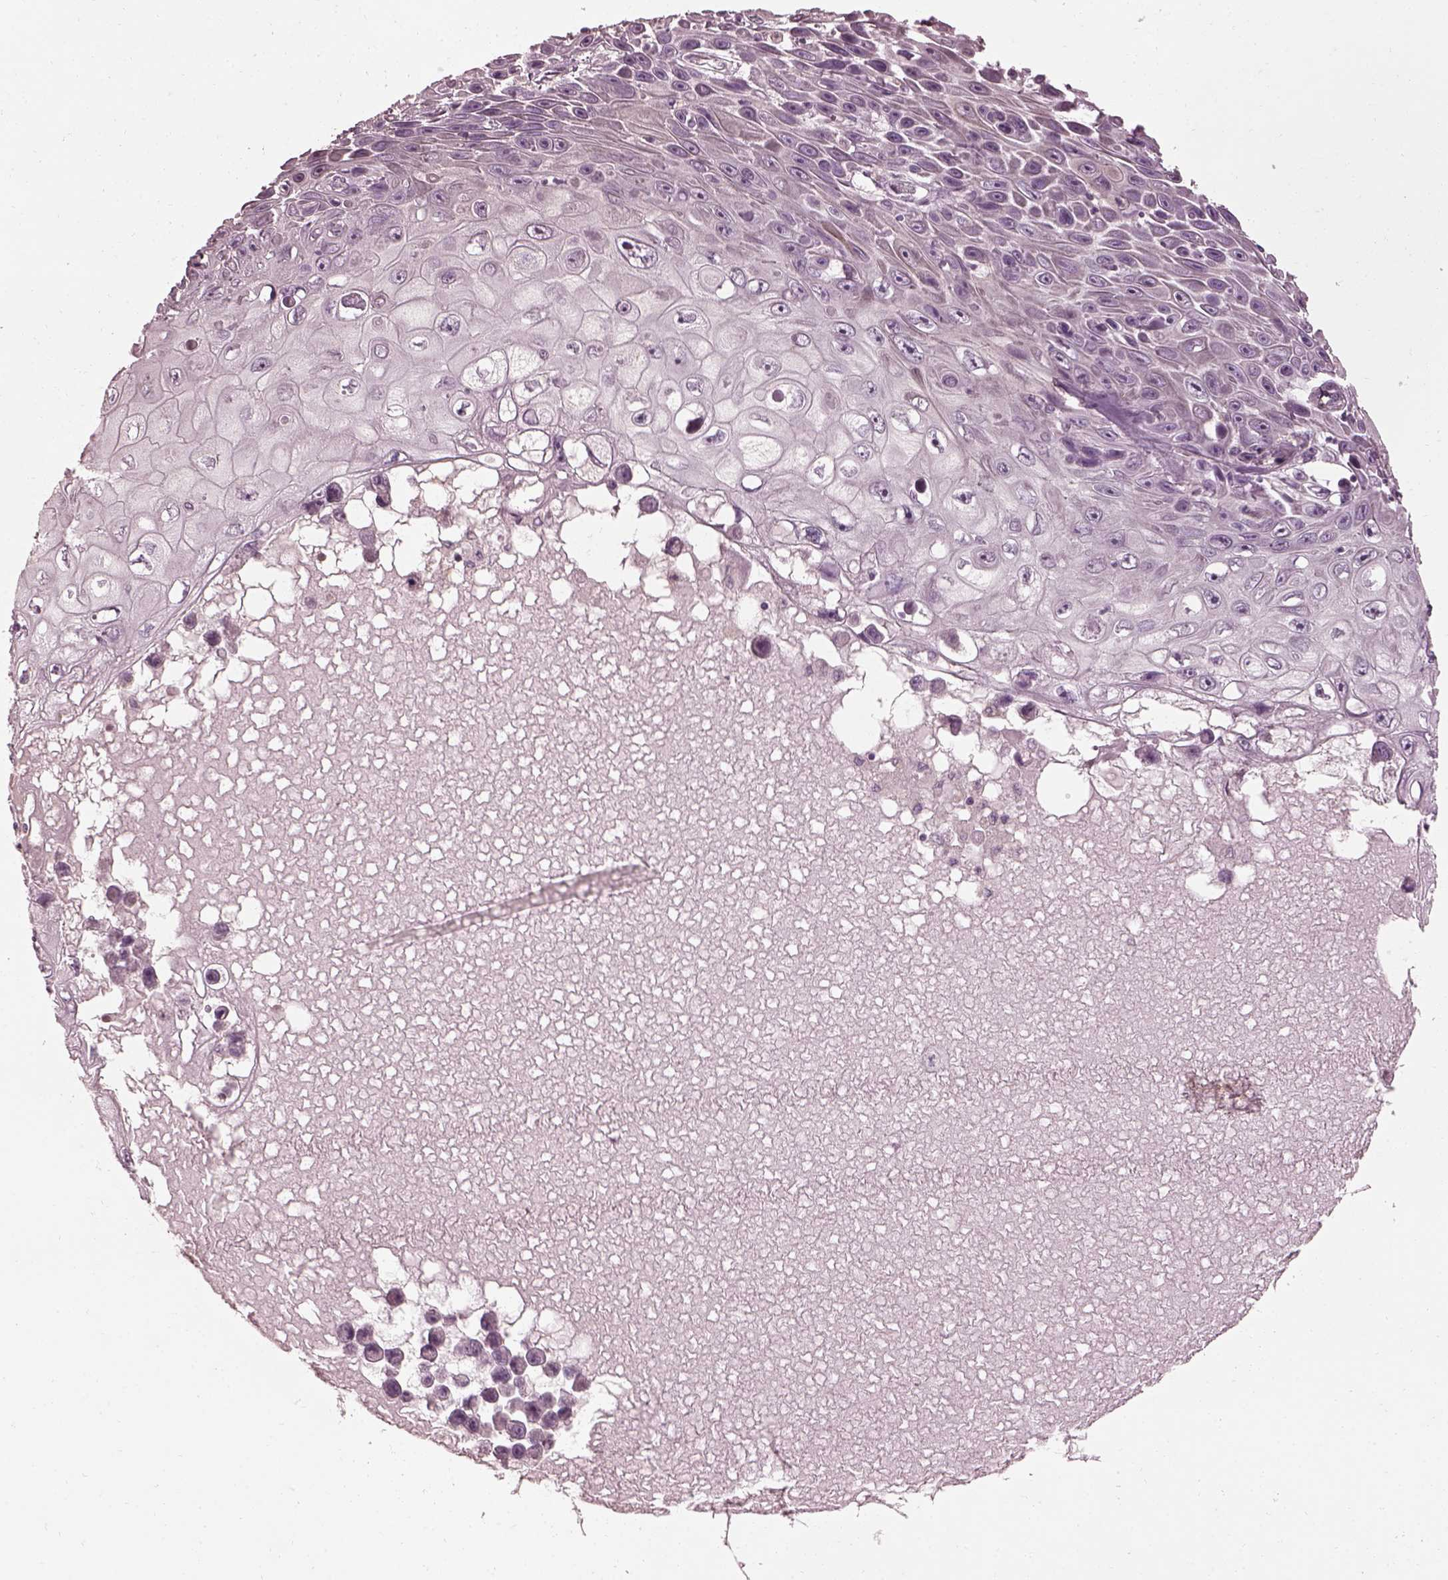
{"staining": {"intensity": "negative", "quantity": "none", "location": "none"}, "tissue": "skin cancer", "cell_type": "Tumor cells", "image_type": "cancer", "snomed": [{"axis": "morphology", "description": "Squamous cell carcinoma, NOS"}, {"axis": "topography", "description": "Skin"}], "caption": "Immunohistochemistry photomicrograph of human squamous cell carcinoma (skin) stained for a protein (brown), which displays no staining in tumor cells. (DAB (3,3'-diaminobenzidine) IHC visualized using brightfield microscopy, high magnification).", "gene": "EFEMP1", "patient": {"sex": "male", "age": 82}}